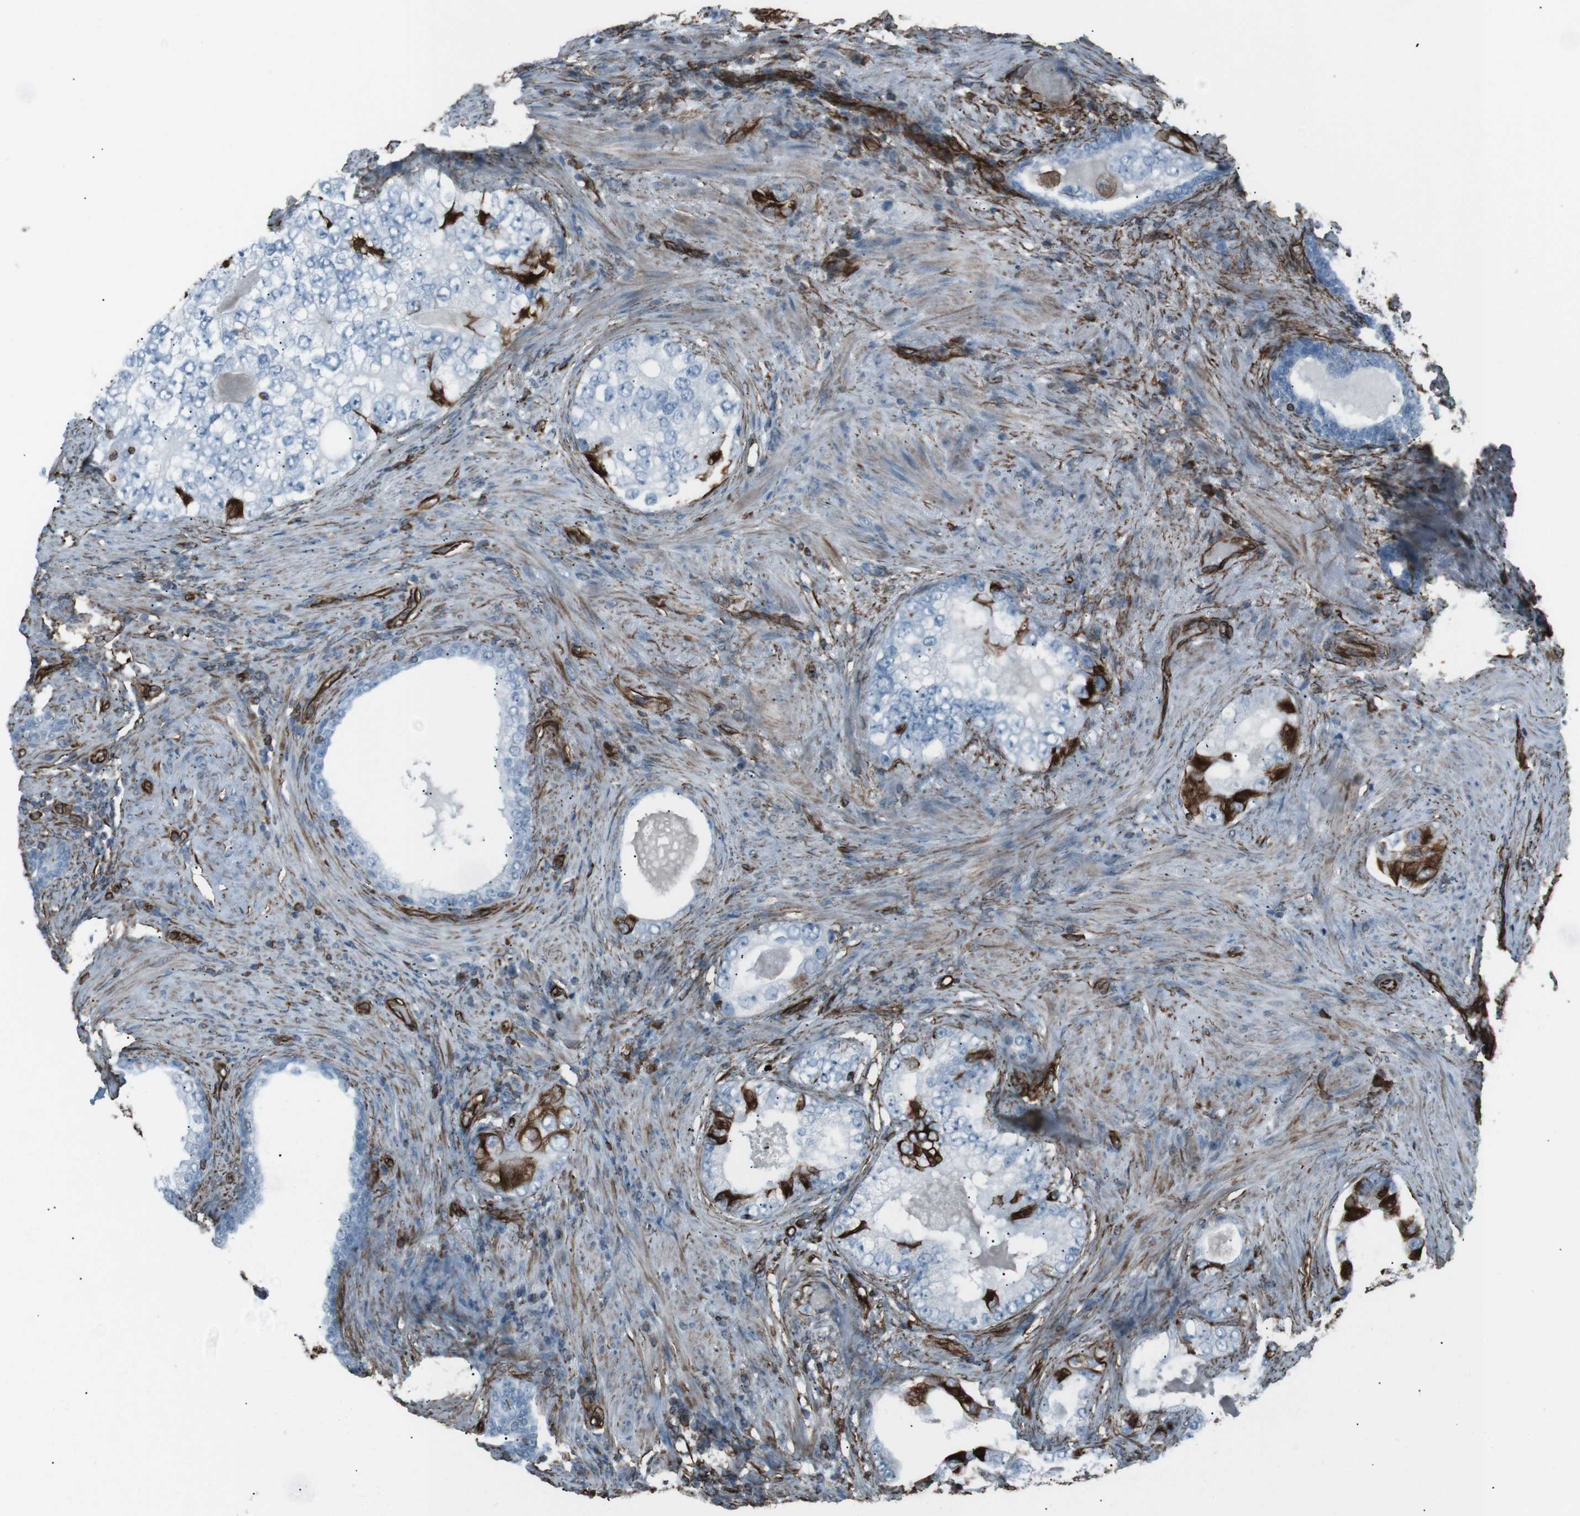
{"staining": {"intensity": "strong", "quantity": "<25%", "location": "cytoplasmic/membranous"}, "tissue": "prostate cancer", "cell_type": "Tumor cells", "image_type": "cancer", "snomed": [{"axis": "morphology", "description": "Adenocarcinoma, High grade"}, {"axis": "topography", "description": "Prostate"}], "caption": "Brown immunohistochemical staining in prostate high-grade adenocarcinoma shows strong cytoplasmic/membranous positivity in approximately <25% of tumor cells. Immunohistochemistry stains the protein of interest in brown and the nuclei are stained blue.", "gene": "ZDHHC6", "patient": {"sex": "male", "age": 66}}